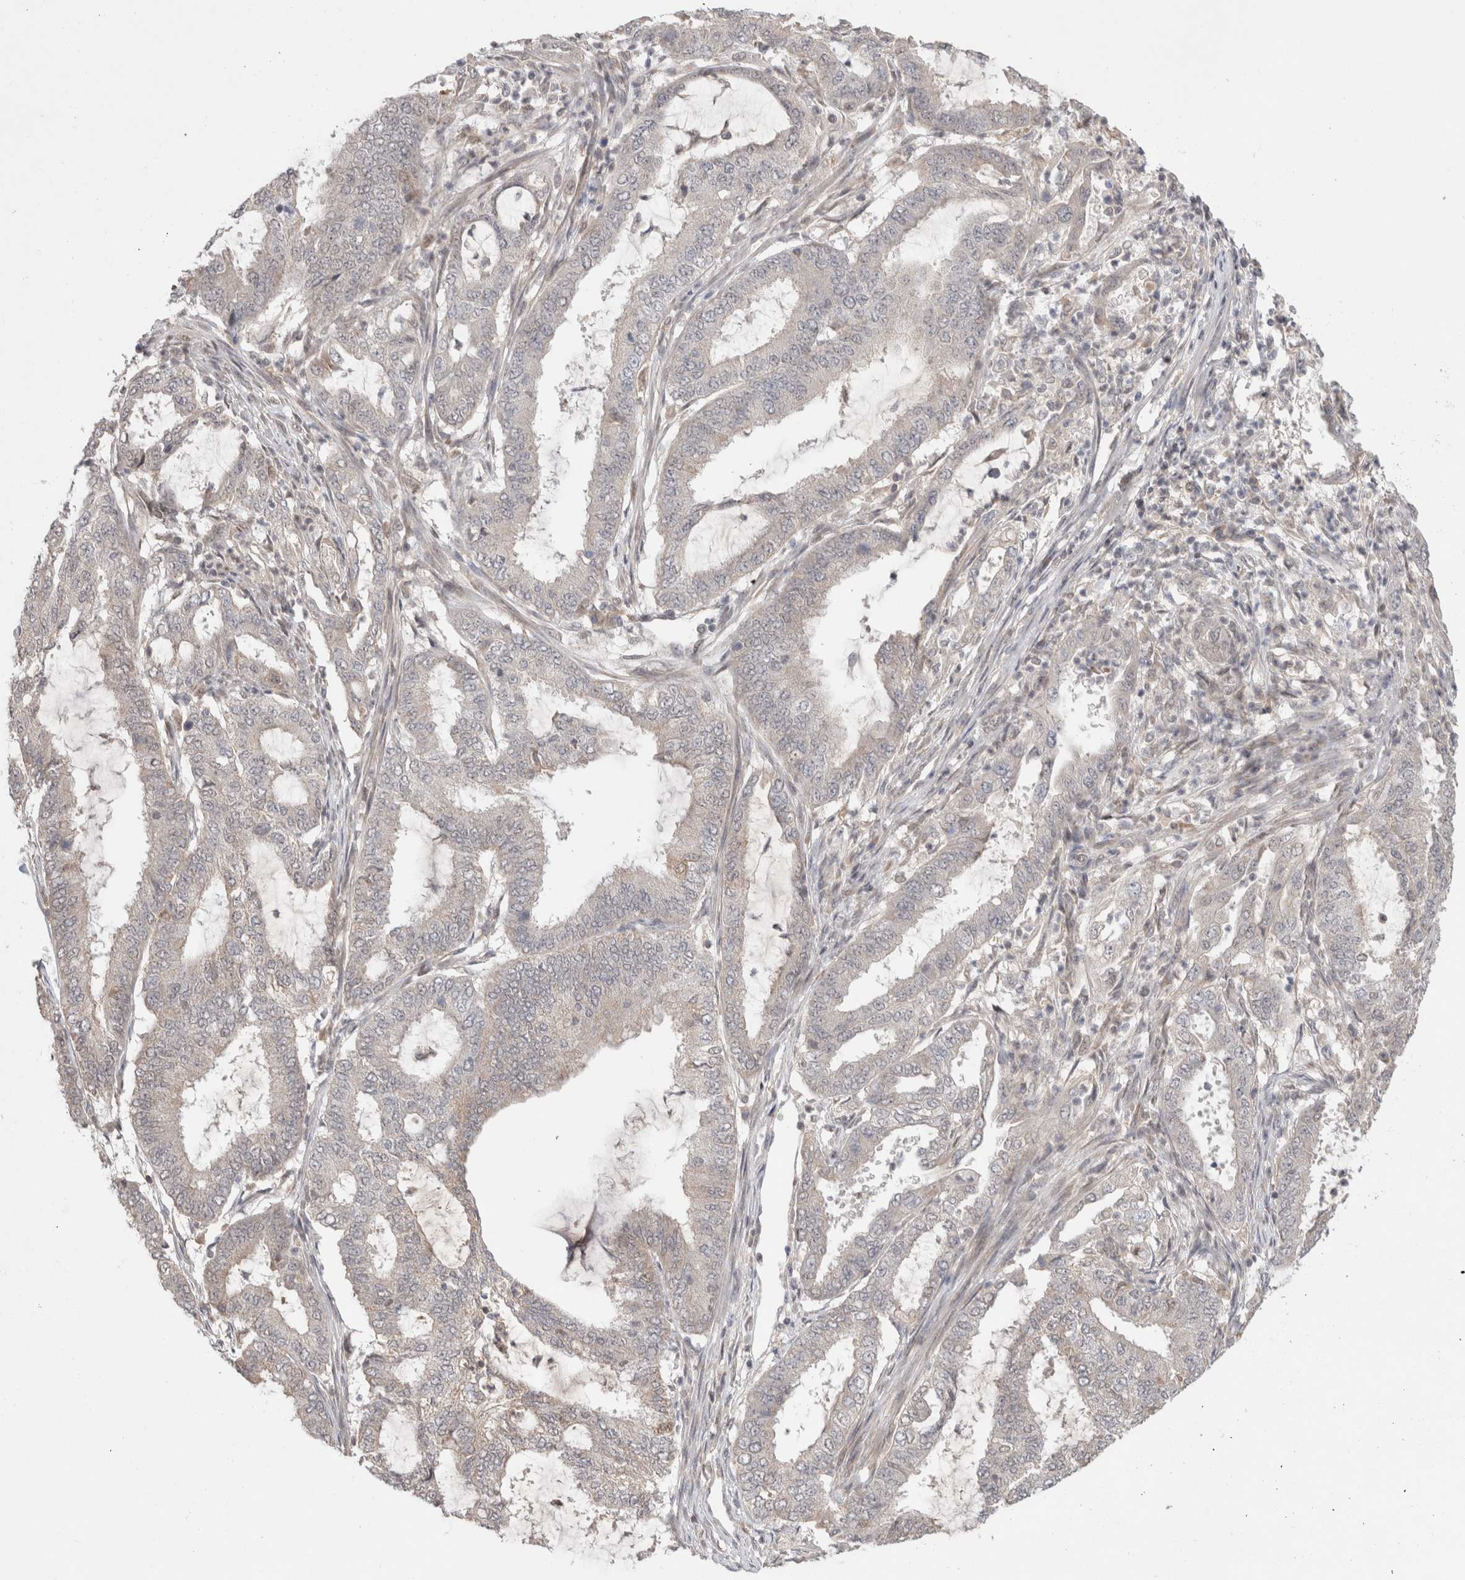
{"staining": {"intensity": "weak", "quantity": "<25%", "location": "cytoplasmic/membranous"}, "tissue": "endometrial cancer", "cell_type": "Tumor cells", "image_type": "cancer", "snomed": [{"axis": "morphology", "description": "Adenocarcinoma, NOS"}, {"axis": "topography", "description": "Endometrium"}], "caption": "Protein analysis of endometrial cancer exhibits no significant staining in tumor cells.", "gene": "SYDE2", "patient": {"sex": "female", "age": 51}}